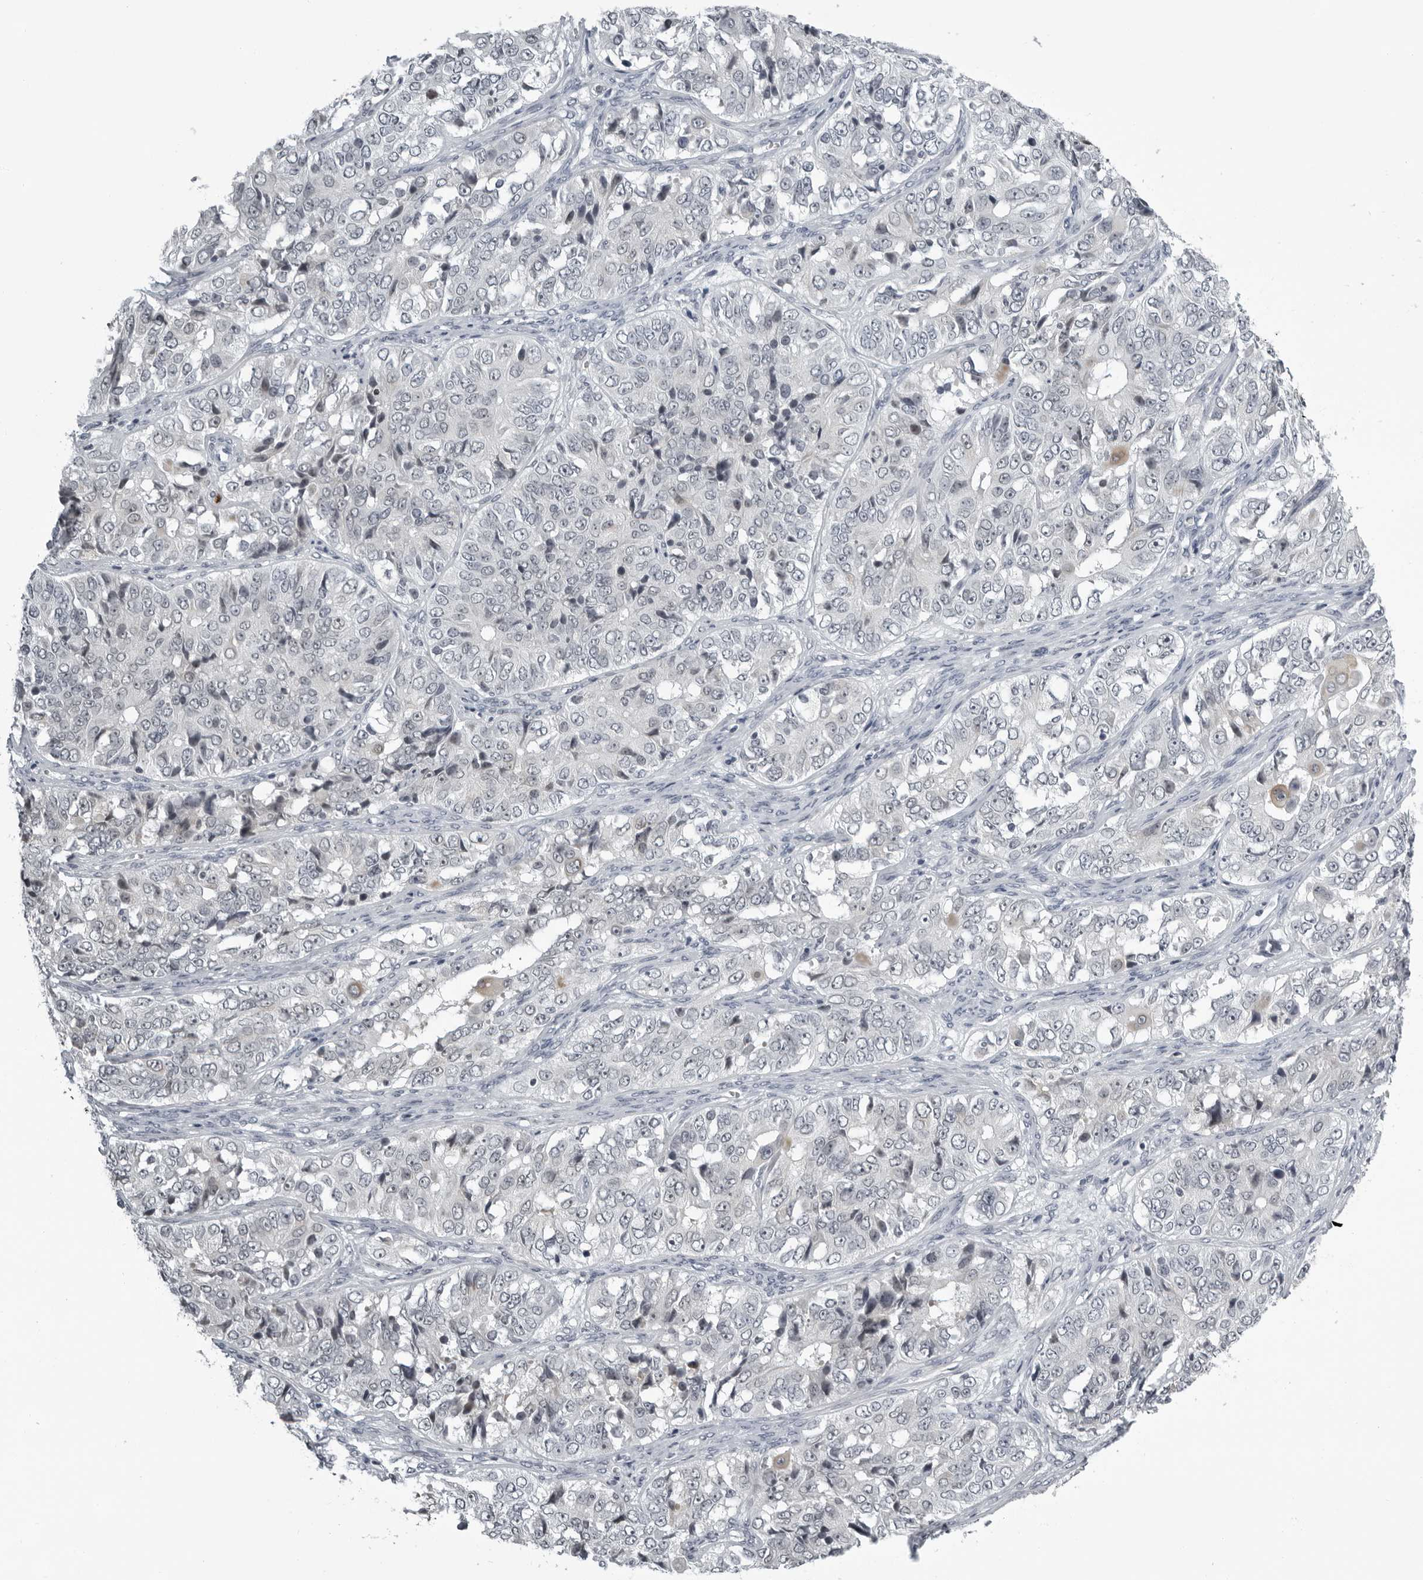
{"staining": {"intensity": "negative", "quantity": "none", "location": "none"}, "tissue": "ovarian cancer", "cell_type": "Tumor cells", "image_type": "cancer", "snomed": [{"axis": "morphology", "description": "Carcinoma, endometroid"}, {"axis": "topography", "description": "Ovary"}], "caption": "Immunohistochemistry micrograph of ovarian cancer (endometroid carcinoma) stained for a protein (brown), which demonstrates no expression in tumor cells.", "gene": "RTCA", "patient": {"sex": "female", "age": 51}}